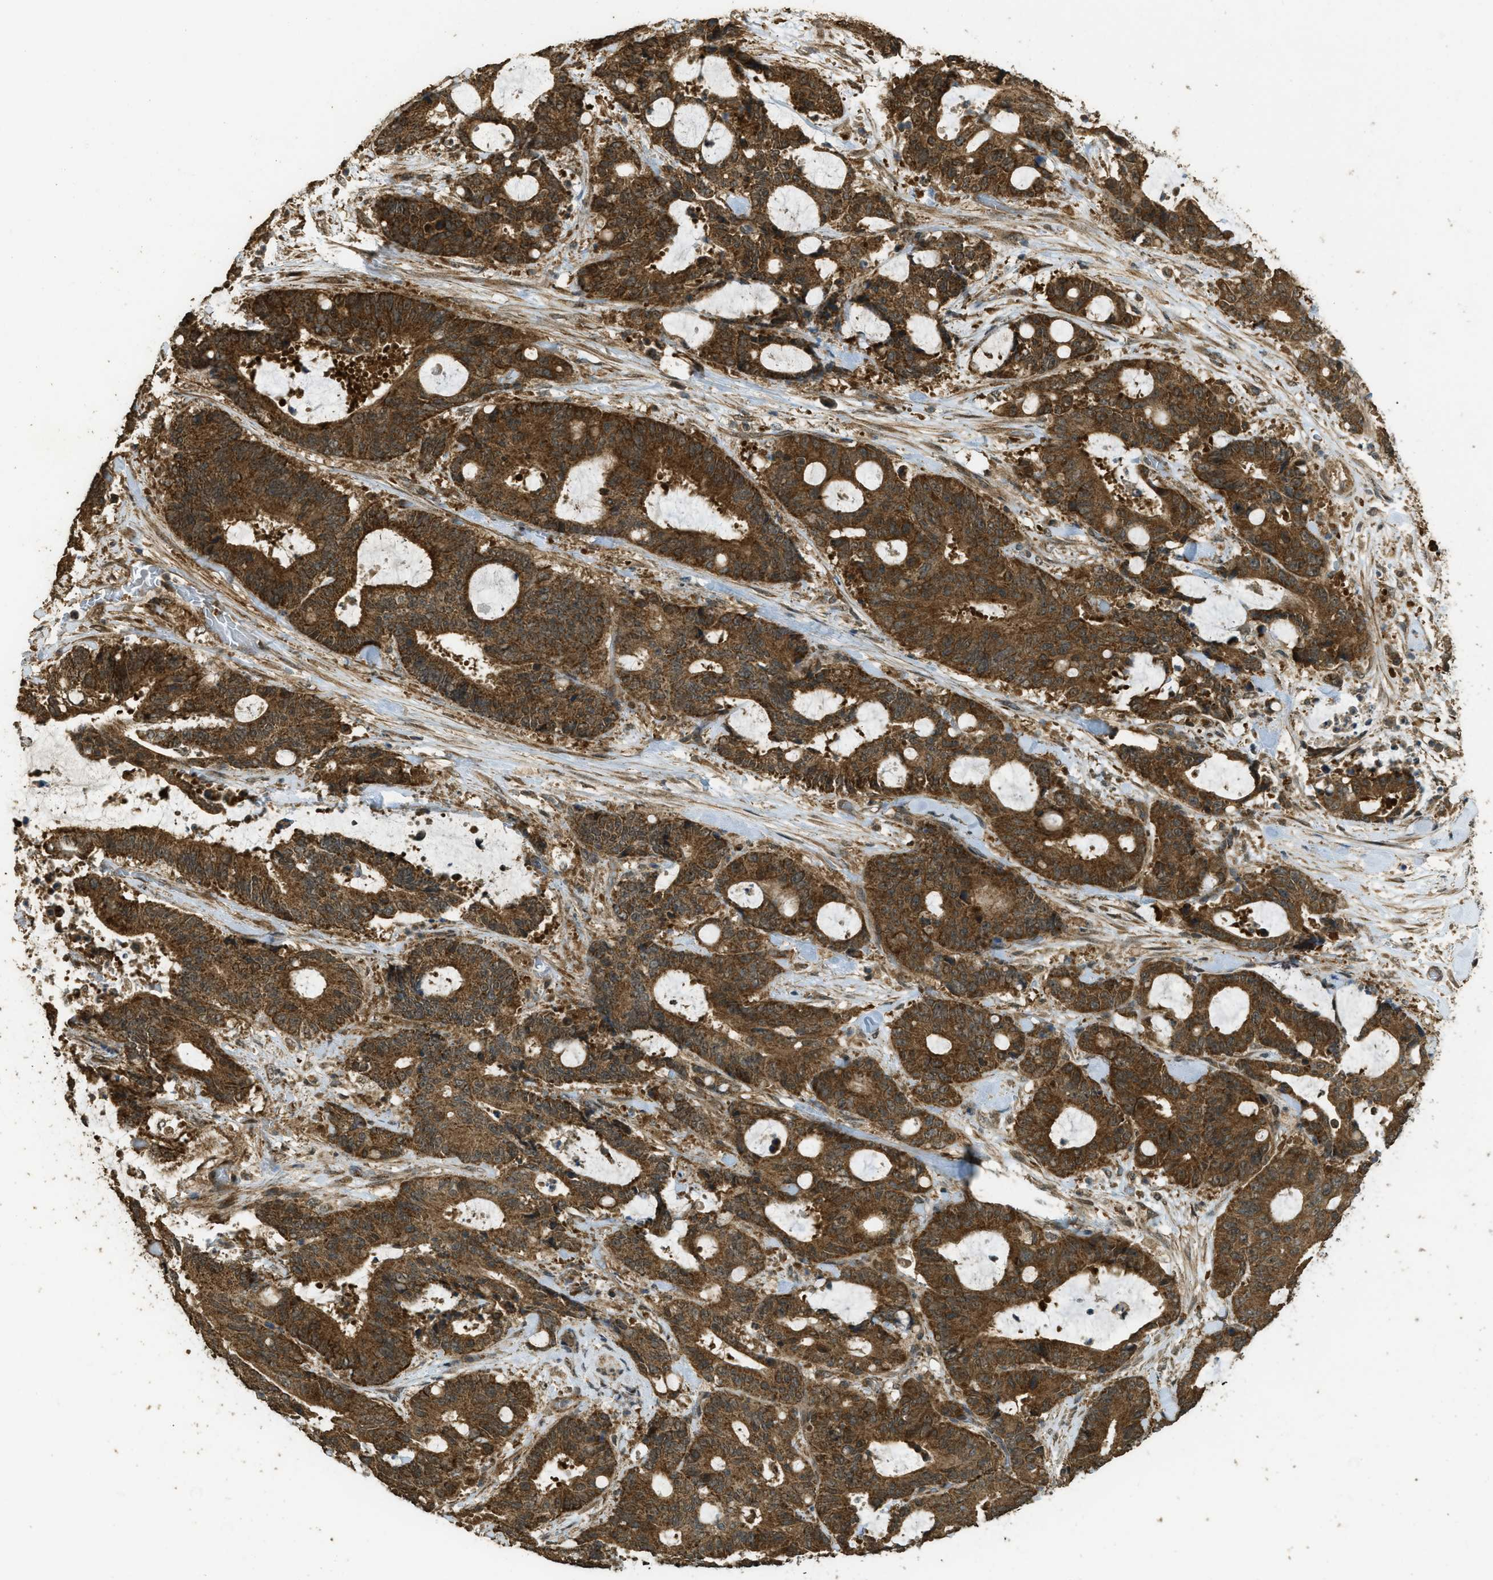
{"staining": {"intensity": "strong", "quantity": ">75%", "location": "cytoplasmic/membranous"}, "tissue": "liver cancer", "cell_type": "Tumor cells", "image_type": "cancer", "snomed": [{"axis": "morphology", "description": "Normal tissue, NOS"}, {"axis": "morphology", "description": "Cholangiocarcinoma"}, {"axis": "topography", "description": "Liver"}, {"axis": "topography", "description": "Peripheral nerve tissue"}], "caption": "Liver cancer (cholangiocarcinoma) tissue exhibits strong cytoplasmic/membranous positivity in about >75% of tumor cells", "gene": "CTPS1", "patient": {"sex": "female", "age": 73}}